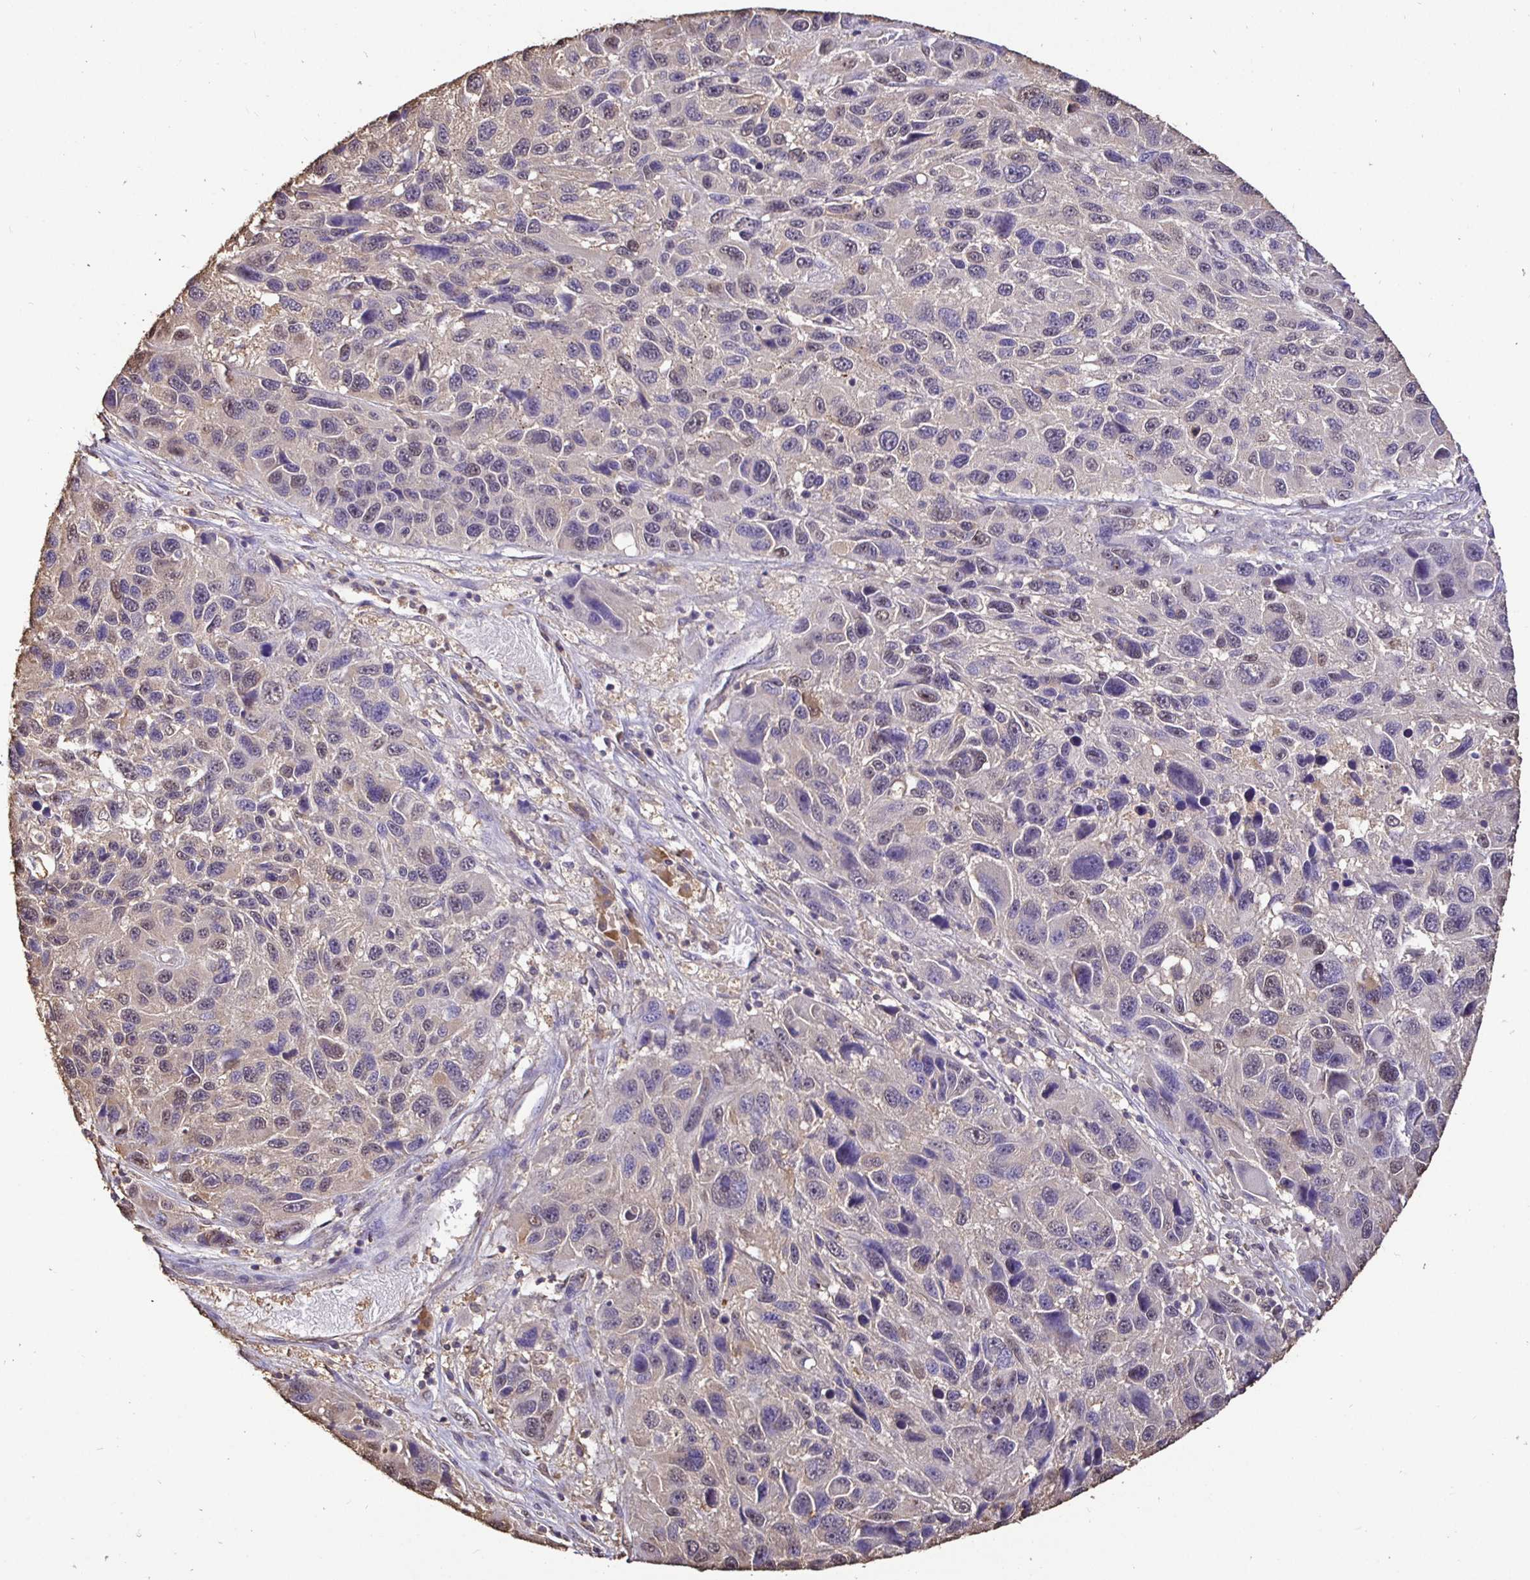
{"staining": {"intensity": "negative", "quantity": "none", "location": "none"}, "tissue": "melanoma", "cell_type": "Tumor cells", "image_type": "cancer", "snomed": [{"axis": "morphology", "description": "Malignant melanoma, NOS"}, {"axis": "topography", "description": "Skin"}], "caption": "Tumor cells are negative for protein expression in human melanoma. (Immunohistochemistry (ihc), brightfield microscopy, high magnification).", "gene": "MAPK8IP3", "patient": {"sex": "male", "age": 53}}